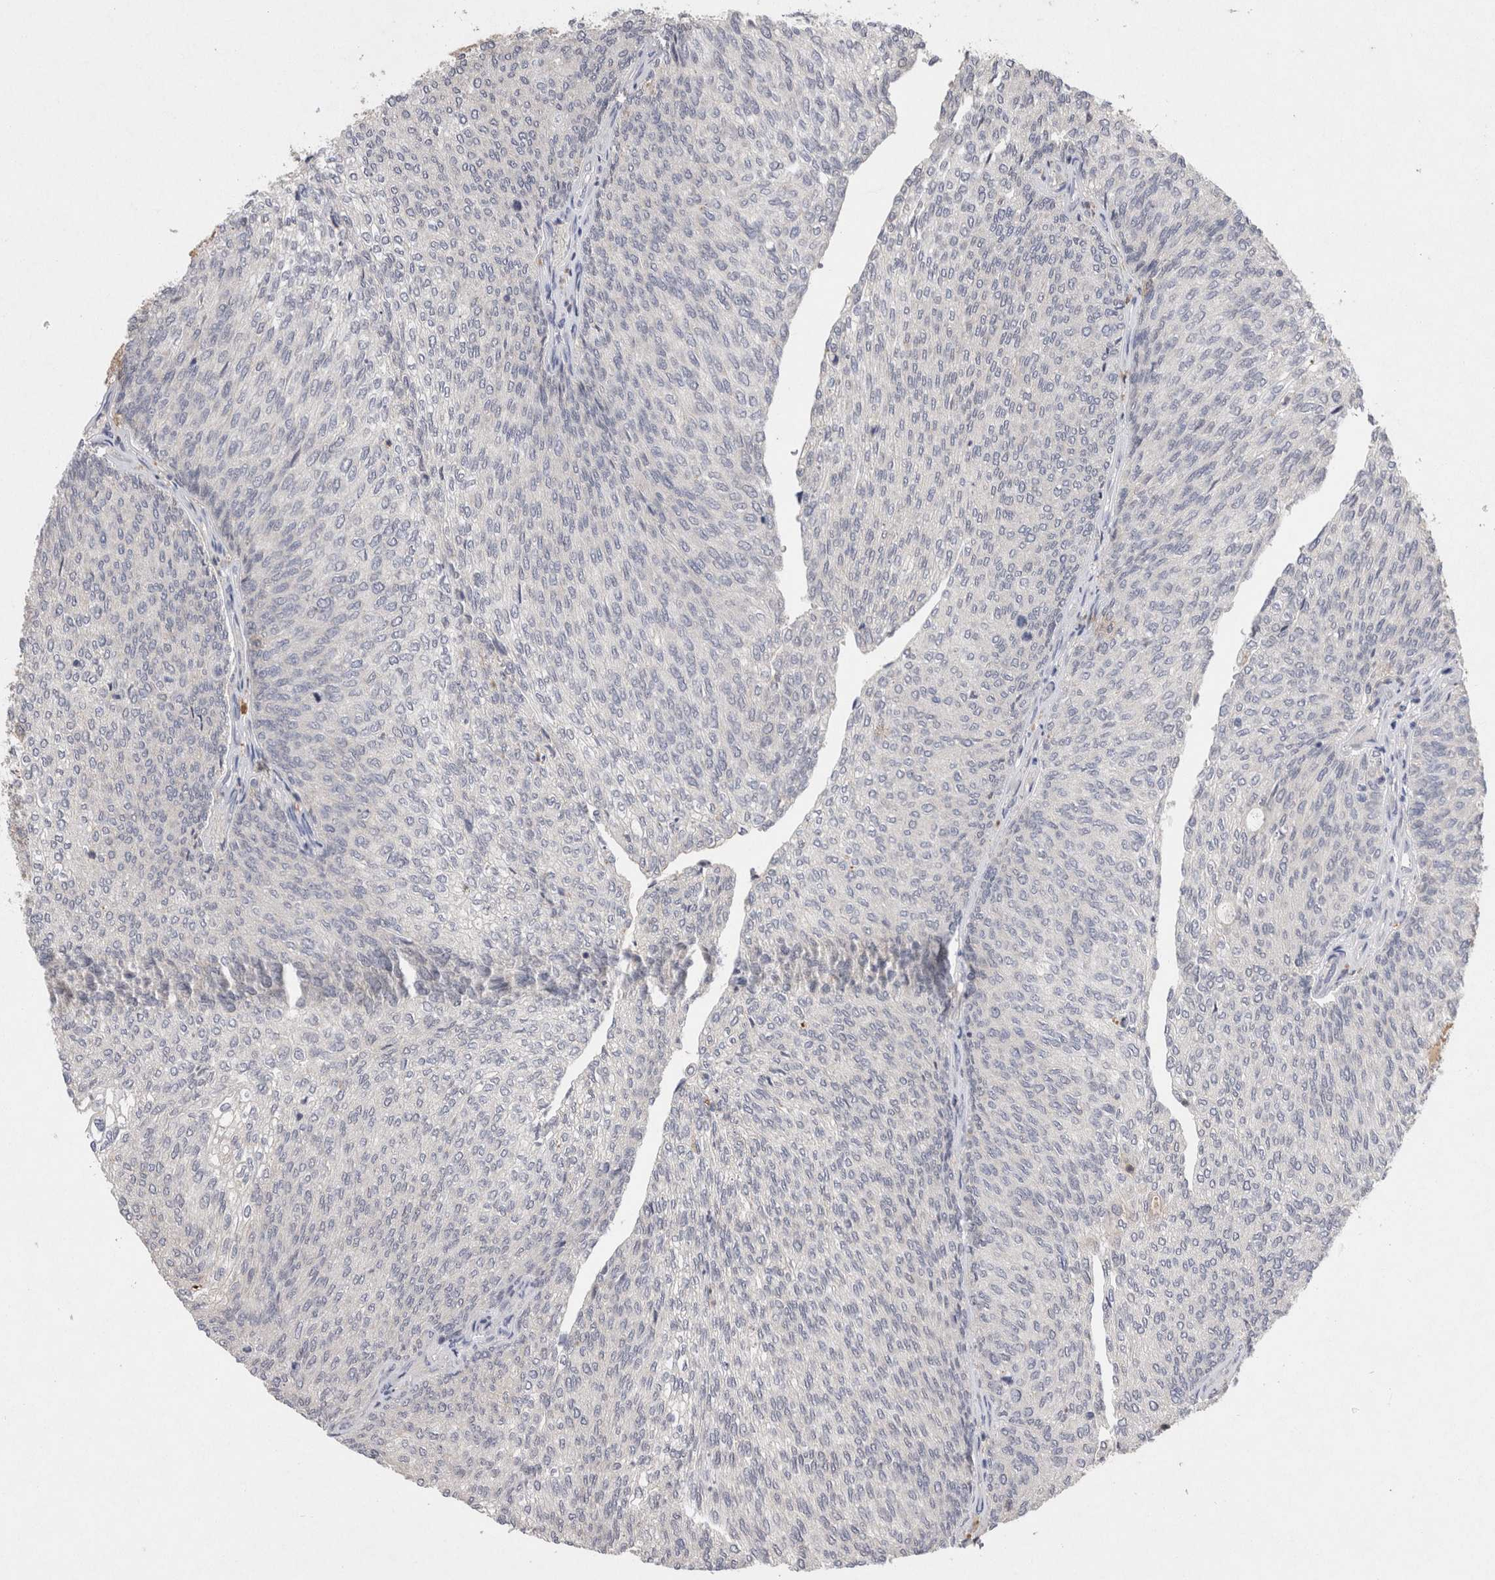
{"staining": {"intensity": "negative", "quantity": "none", "location": "none"}, "tissue": "urothelial cancer", "cell_type": "Tumor cells", "image_type": "cancer", "snomed": [{"axis": "morphology", "description": "Urothelial carcinoma, Low grade"}, {"axis": "topography", "description": "Urinary bladder"}], "caption": "IHC of urothelial cancer shows no staining in tumor cells. Brightfield microscopy of immunohistochemistry (IHC) stained with DAB (brown) and hematoxylin (blue), captured at high magnification.", "gene": "VSIG4", "patient": {"sex": "female", "age": 79}}